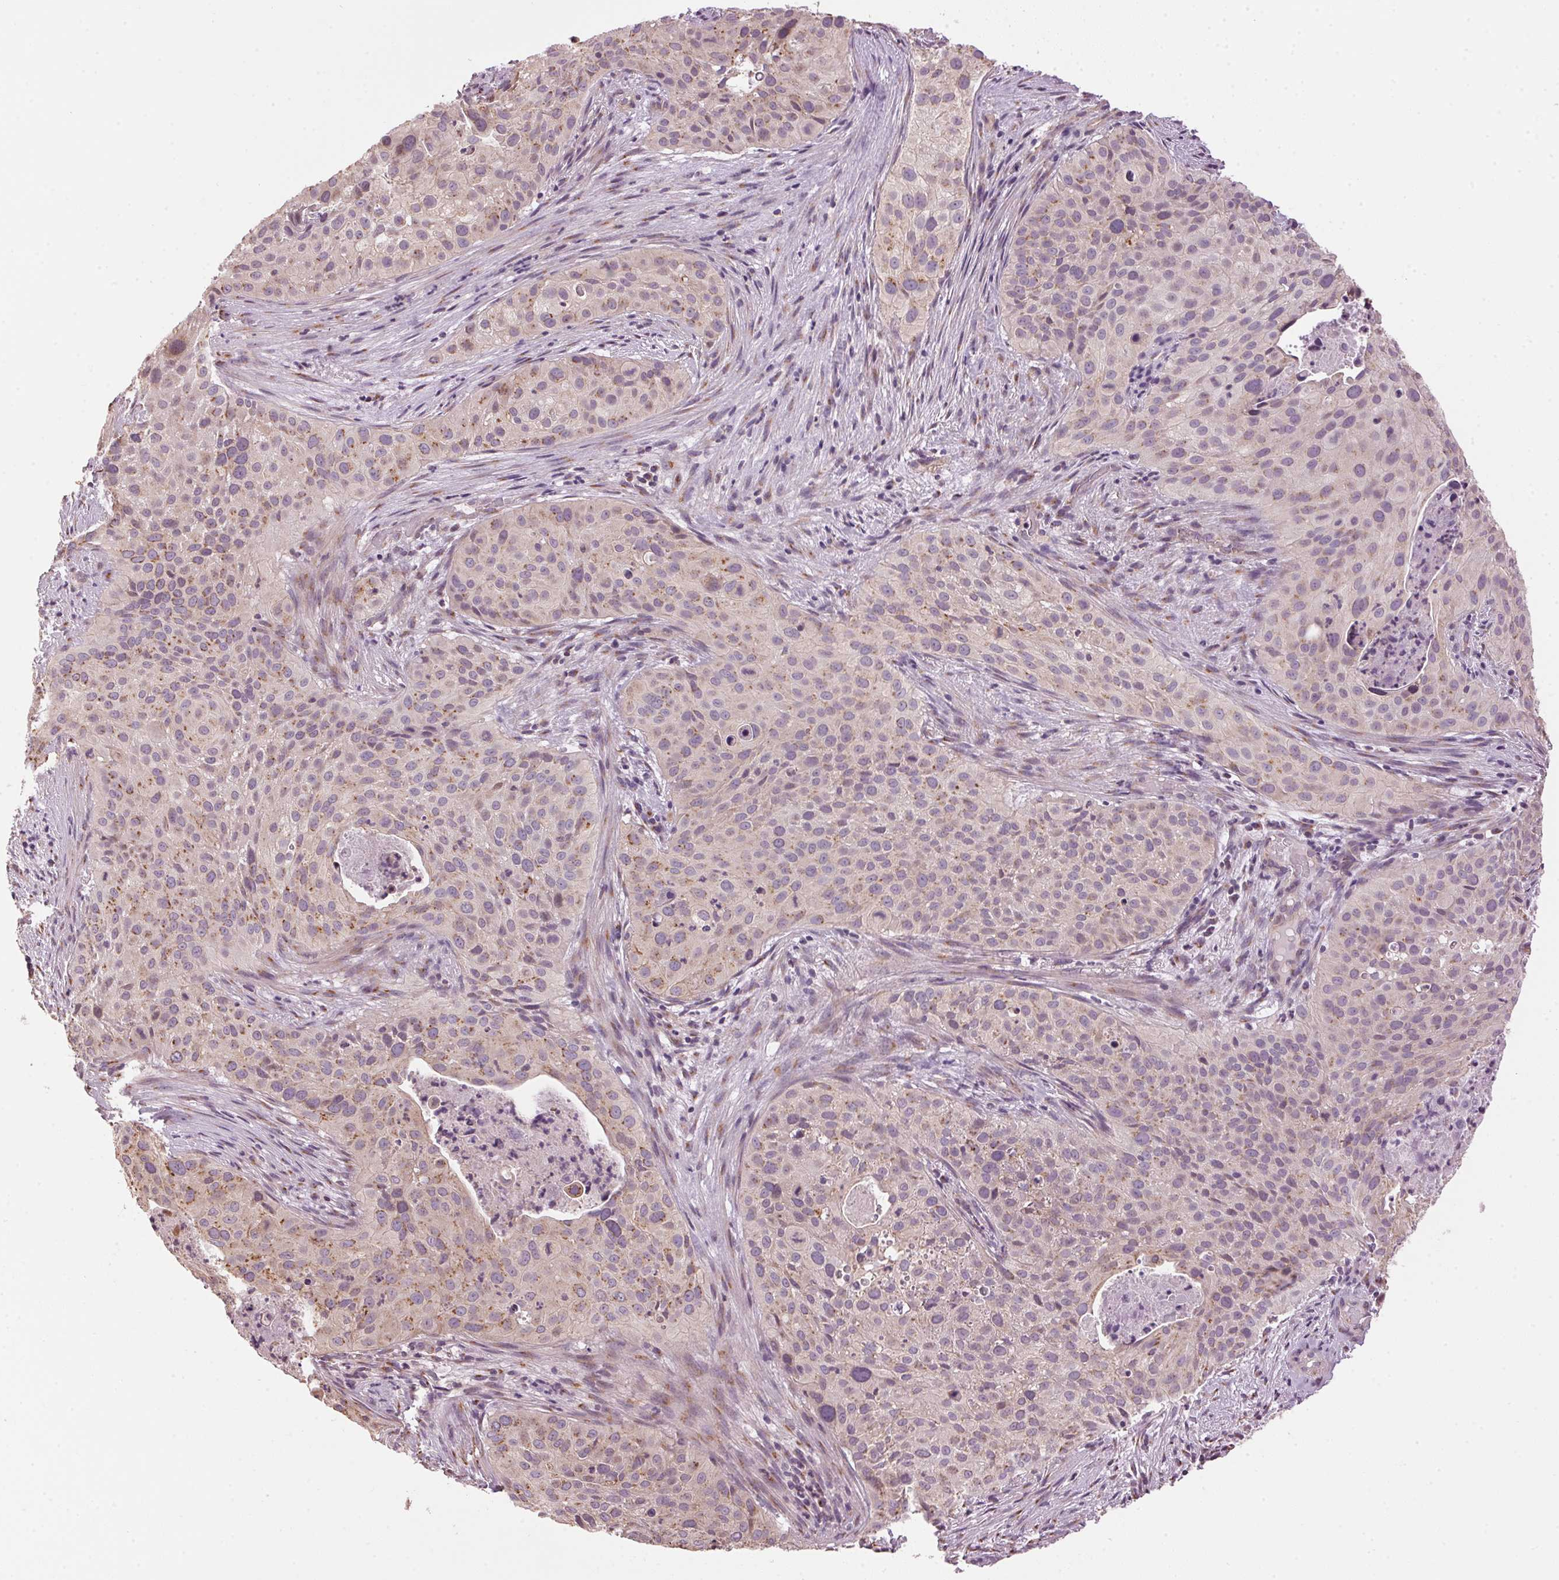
{"staining": {"intensity": "moderate", "quantity": "25%-75%", "location": "cytoplasmic/membranous"}, "tissue": "cervical cancer", "cell_type": "Tumor cells", "image_type": "cancer", "snomed": [{"axis": "morphology", "description": "Squamous cell carcinoma, NOS"}, {"axis": "topography", "description": "Cervix"}], "caption": "Cervical cancer was stained to show a protein in brown. There is medium levels of moderate cytoplasmic/membranous expression in approximately 25%-75% of tumor cells.", "gene": "GOLPH3", "patient": {"sex": "female", "age": 38}}